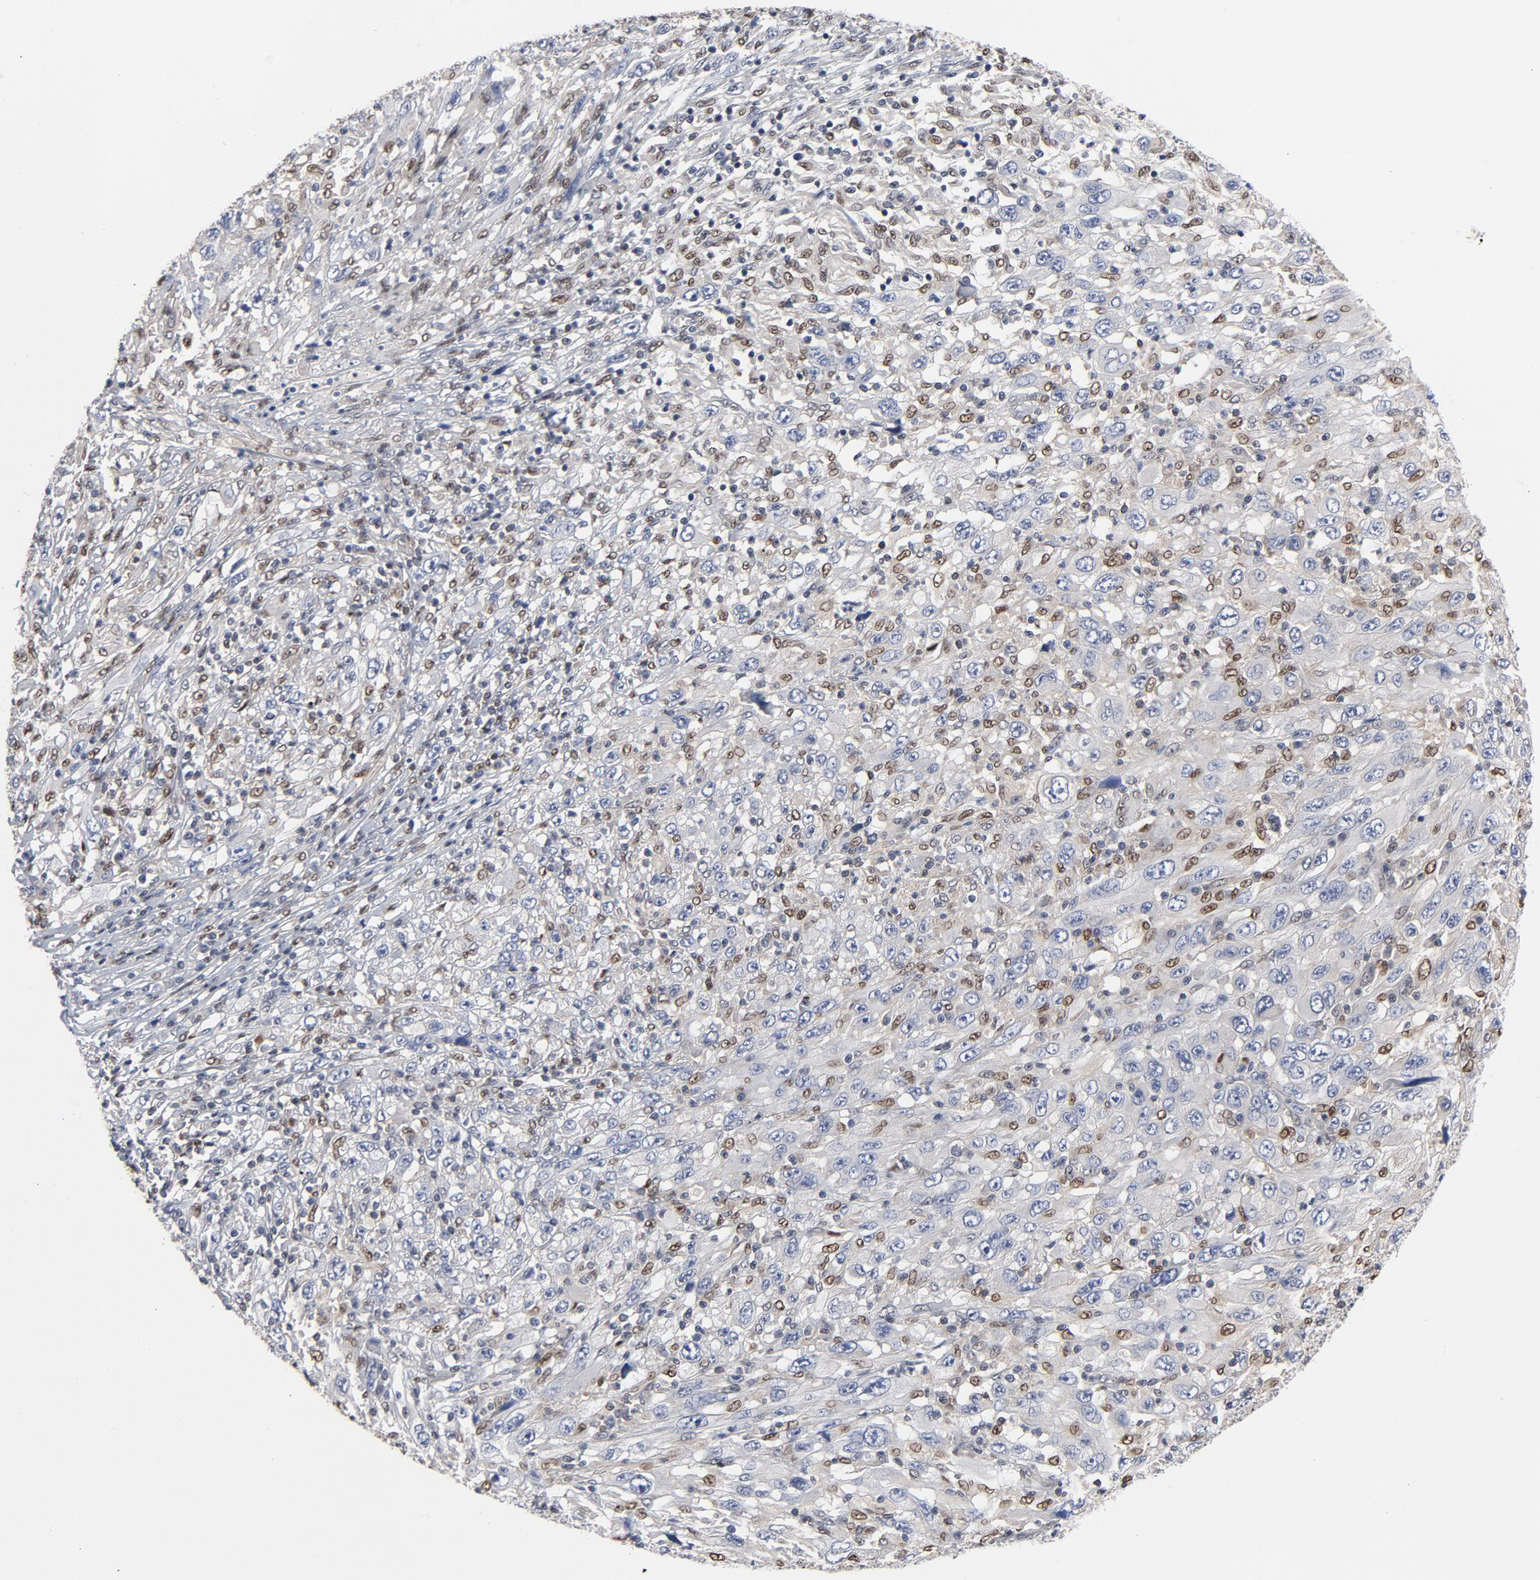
{"staining": {"intensity": "moderate", "quantity": "<25%", "location": "nuclear"}, "tissue": "melanoma", "cell_type": "Tumor cells", "image_type": "cancer", "snomed": [{"axis": "morphology", "description": "Malignant melanoma, Metastatic site"}, {"axis": "topography", "description": "Skin"}], "caption": "The photomicrograph displays immunohistochemical staining of melanoma. There is moderate nuclear positivity is identified in about <25% of tumor cells. Nuclei are stained in blue.", "gene": "NFKB1", "patient": {"sex": "female", "age": 56}}